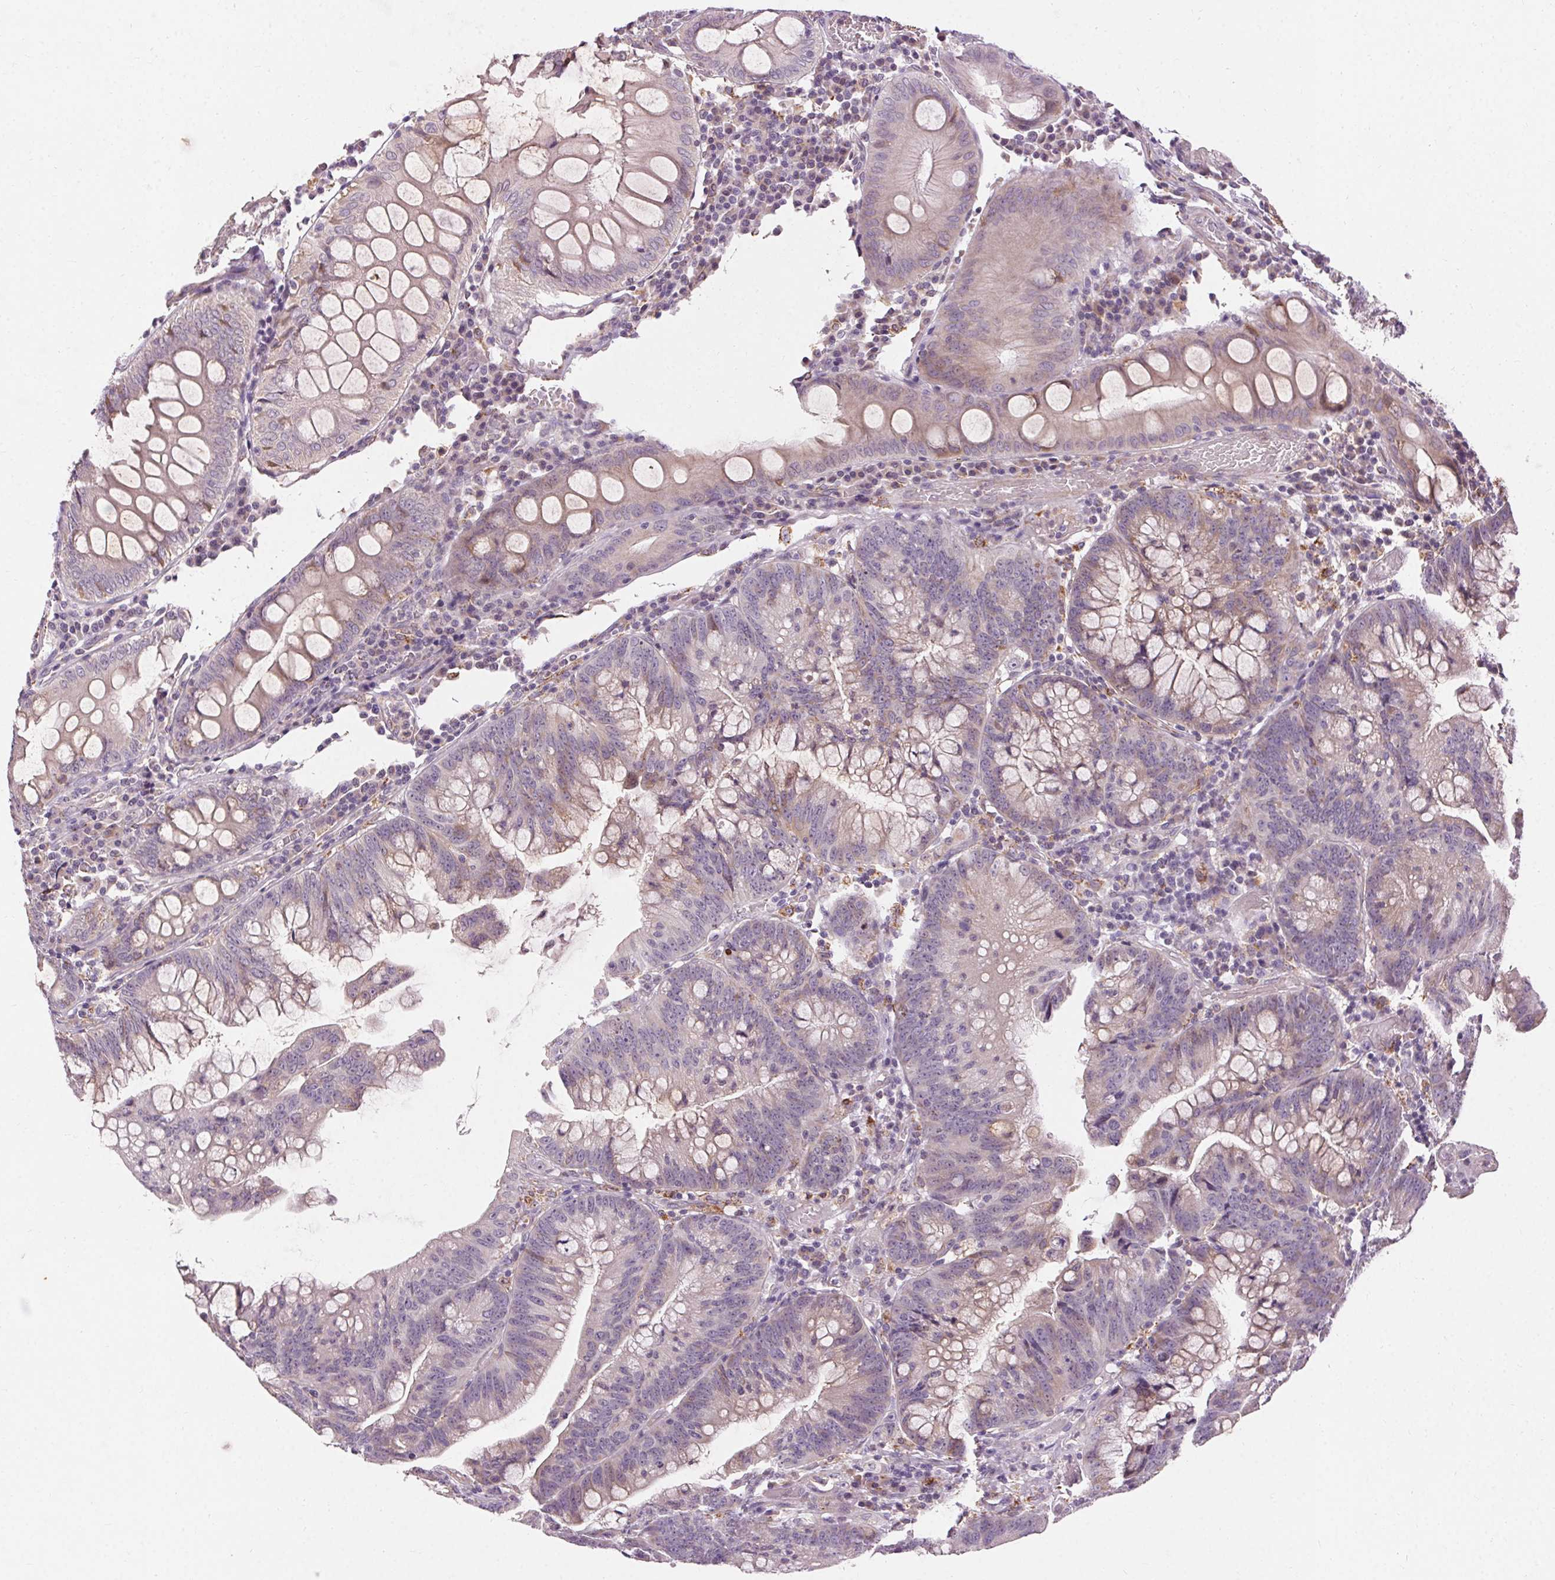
{"staining": {"intensity": "weak", "quantity": "<25%", "location": "cytoplasmic/membranous"}, "tissue": "colorectal cancer", "cell_type": "Tumor cells", "image_type": "cancer", "snomed": [{"axis": "morphology", "description": "Adenocarcinoma, NOS"}, {"axis": "topography", "description": "Colon"}], "caption": "DAB (3,3'-diaminobenzidine) immunohistochemical staining of human colorectal adenocarcinoma demonstrates no significant expression in tumor cells. Brightfield microscopy of IHC stained with DAB (brown) and hematoxylin (blue), captured at high magnification.", "gene": "REP15", "patient": {"sex": "male", "age": 62}}